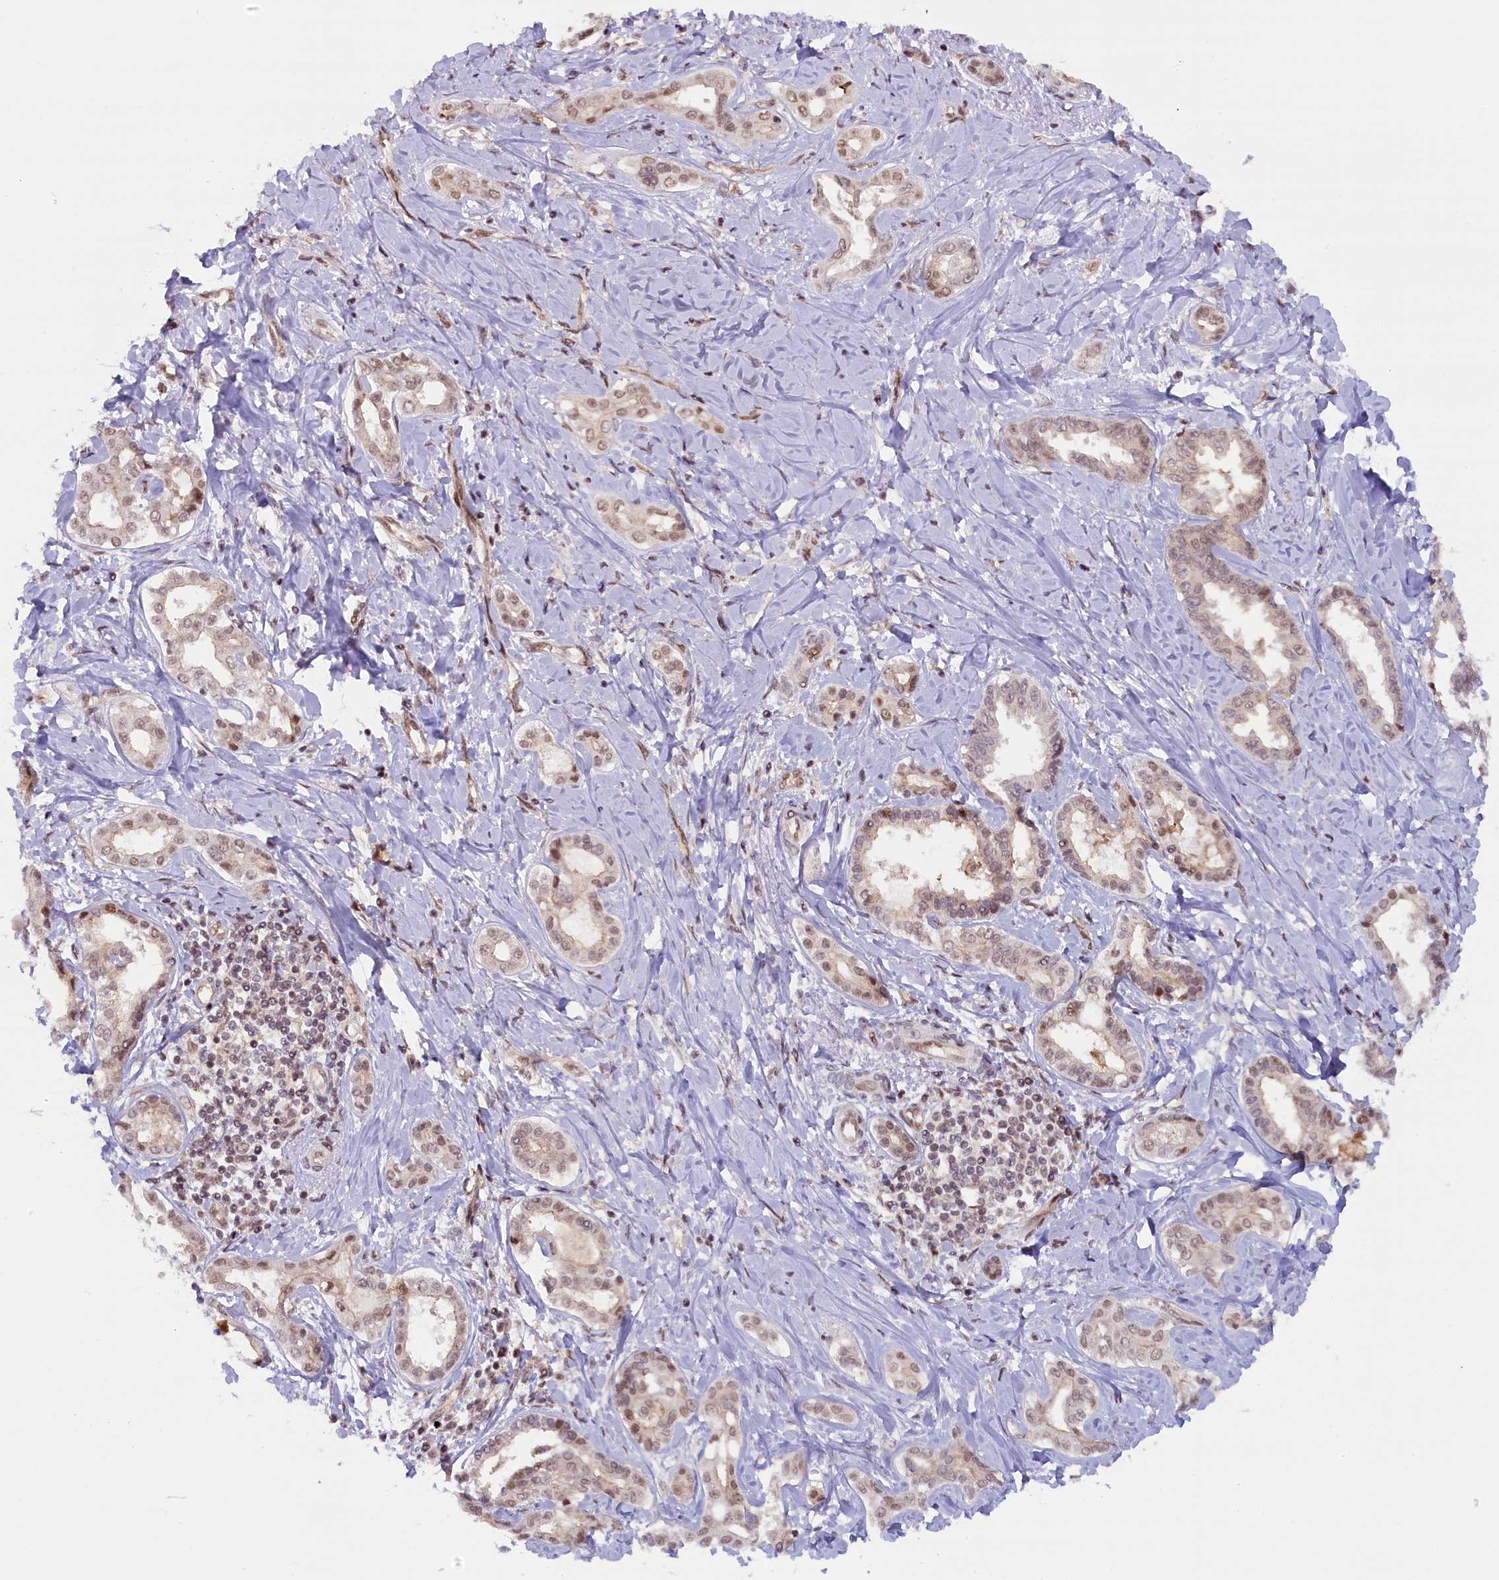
{"staining": {"intensity": "weak", "quantity": "25%-75%", "location": "nuclear"}, "tissue": "liver cancer", "cell_type": "Tumor cells", "image_type": "cancer", "snomed": [{"axis": "morphology", "description": "Cholangiocarcinoma"}, {"axis": "topography", "description": "Liver"}], "caption": "Liver cholangiocarcinoma tissue exhibits weak nuclear expression in approximately 25%-75% of tumor cells (DAB = brown stain, brightfield microscopy at high magnification).", "gene": "FCHO1", "patient": {"sex": "female", "age": 77}}